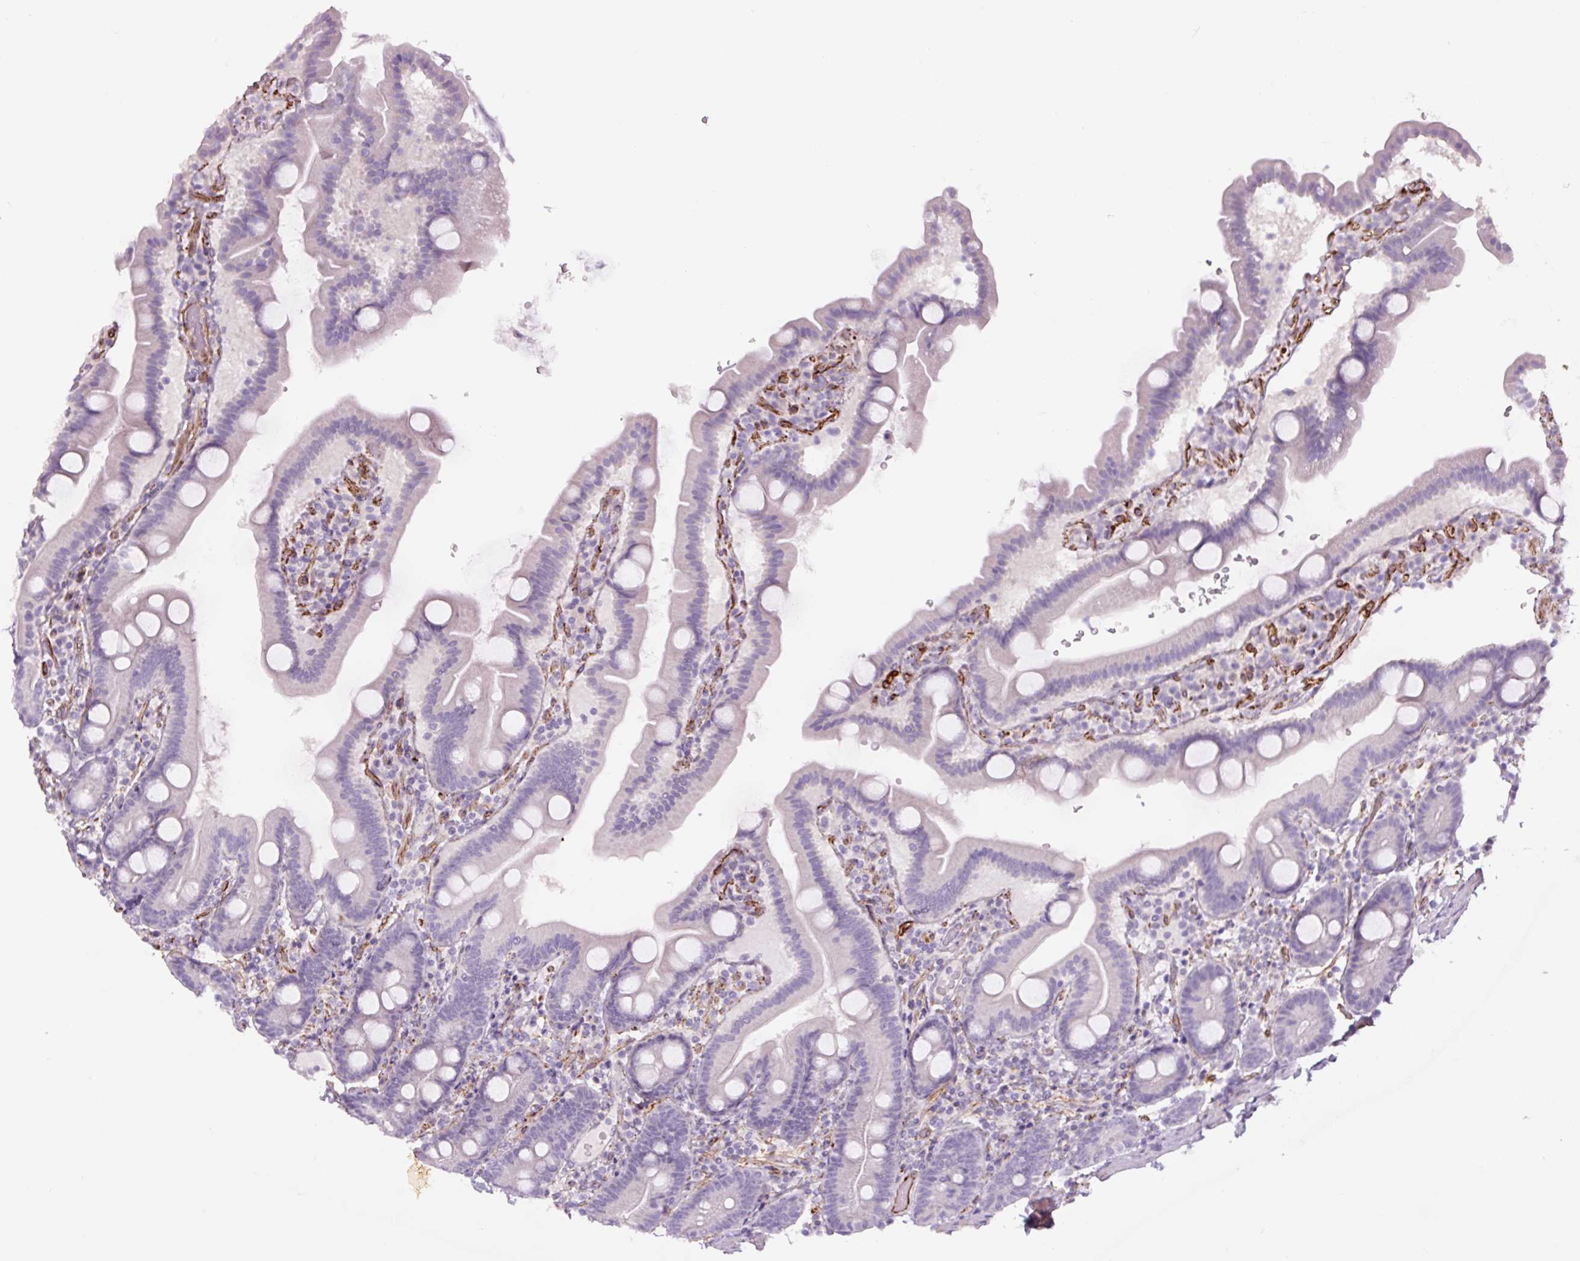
{"staining": {"intensity": "negative", "quantity": "none", "location": "none"}, "tissue": "duodenum", "cell_type": "Glandular cells", "image_type": "normal", "snomed": [{"axis": "morphology", "description": "Normal tissue, NOS"}, {"axis": "topography", "description": "Duodenum"}], "caption": "IHC photomicrograph of benign duodenum: human duodenum stained with DAB displays no significant protein staining in glandular cells.", "gene": "NES", "patient": {"sex": "male", "age": 55}}